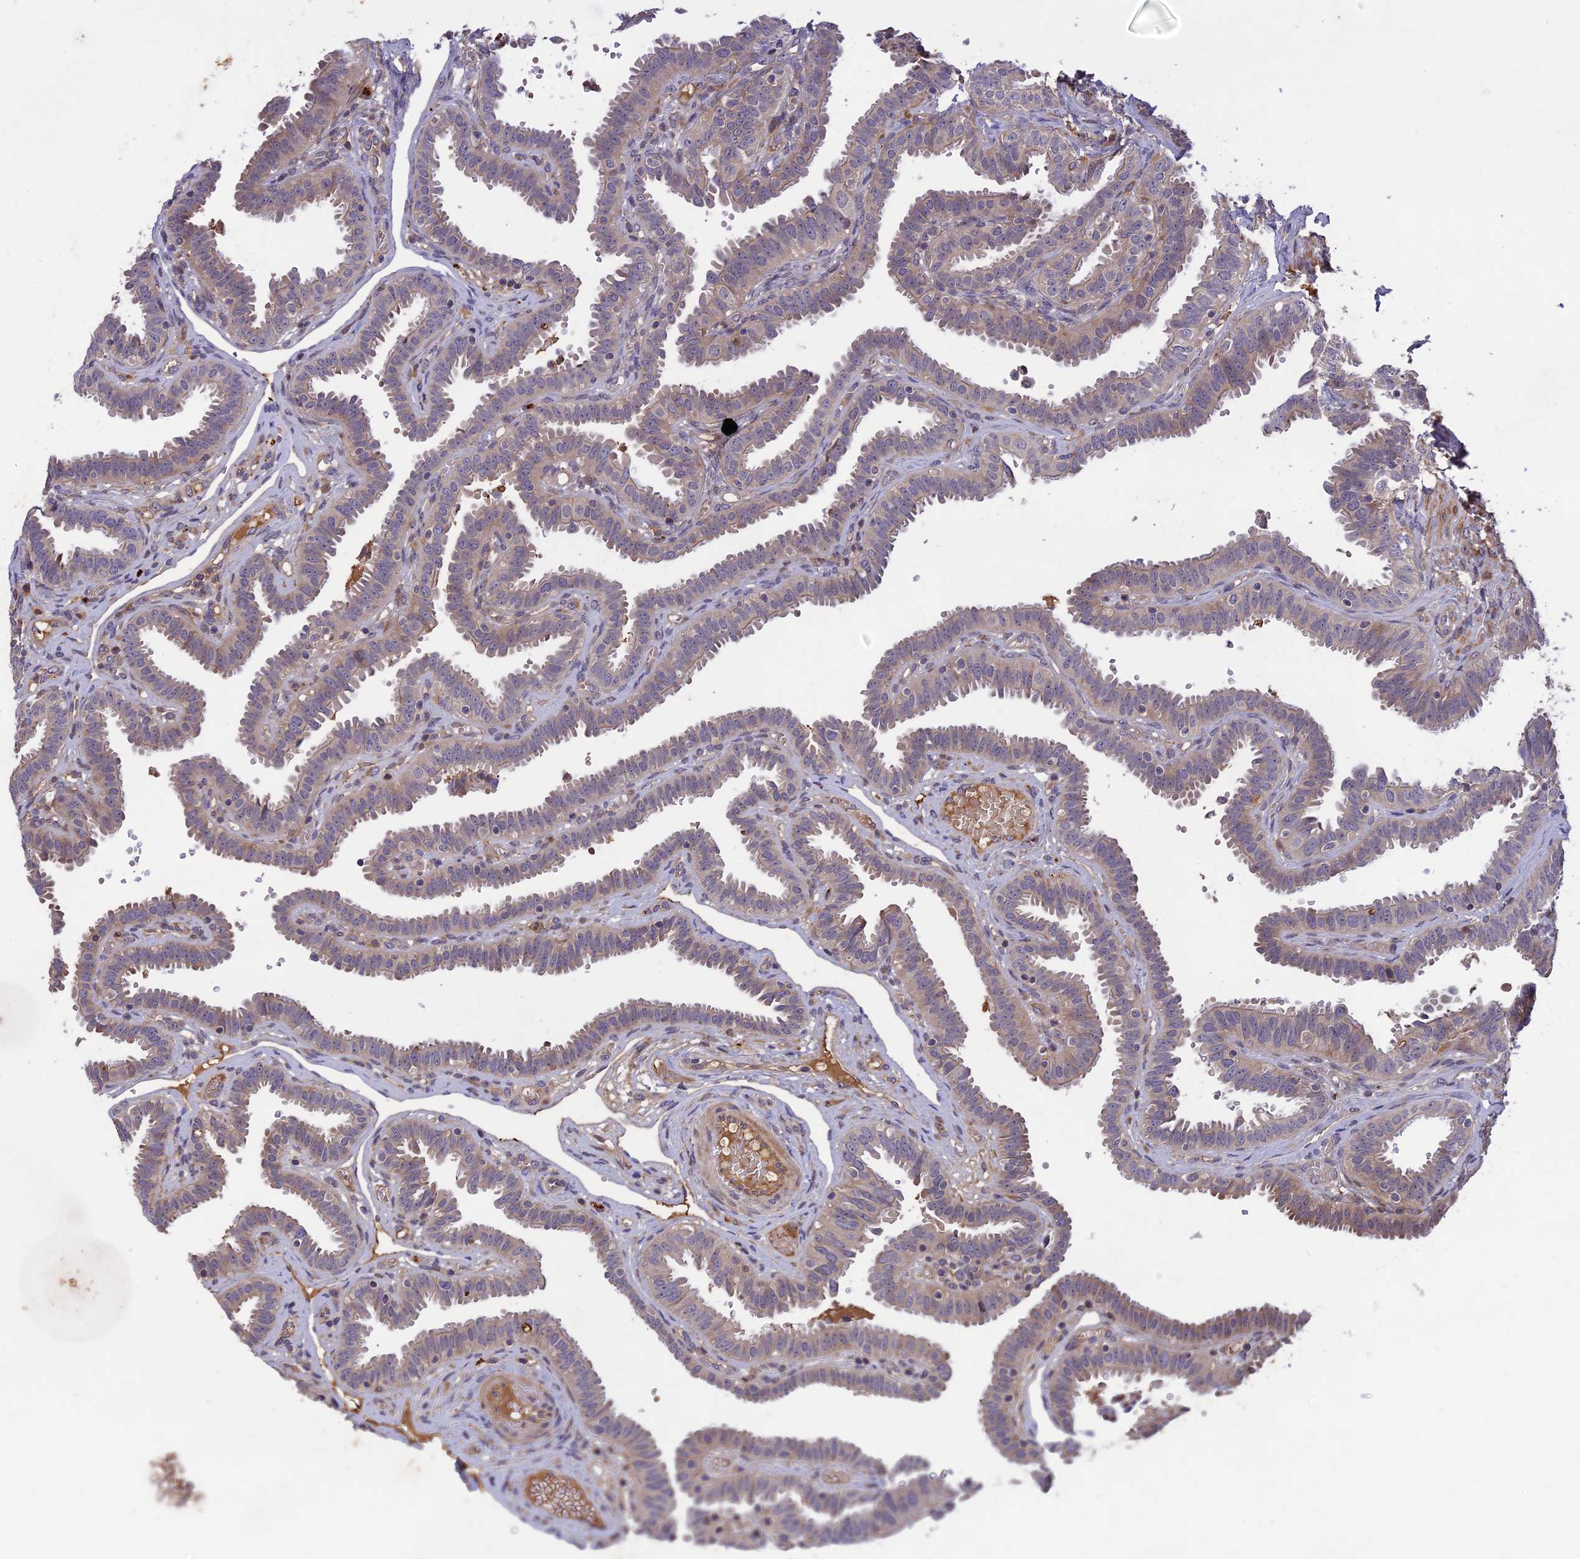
{"staining": {"intensity": "weak", "quantity": "<25%", "location": "cytoplasmic/membranous"}, "tissue": "fallopian tube", "cell_type": "Glandular cells", "image_type": "normal", "snomed": [{"axis": "morphology", "description": "Normal tissue, NOS"}, {"axis": "topography", "description": "Fallopian tube"}], "caption": "This is an immunohistochemistry (IHC) micrograph of benign human fallopian tube. There is no staining in glandular cells.", "gene": "ADO", "patient": {"sex": "female", "age": 37}}